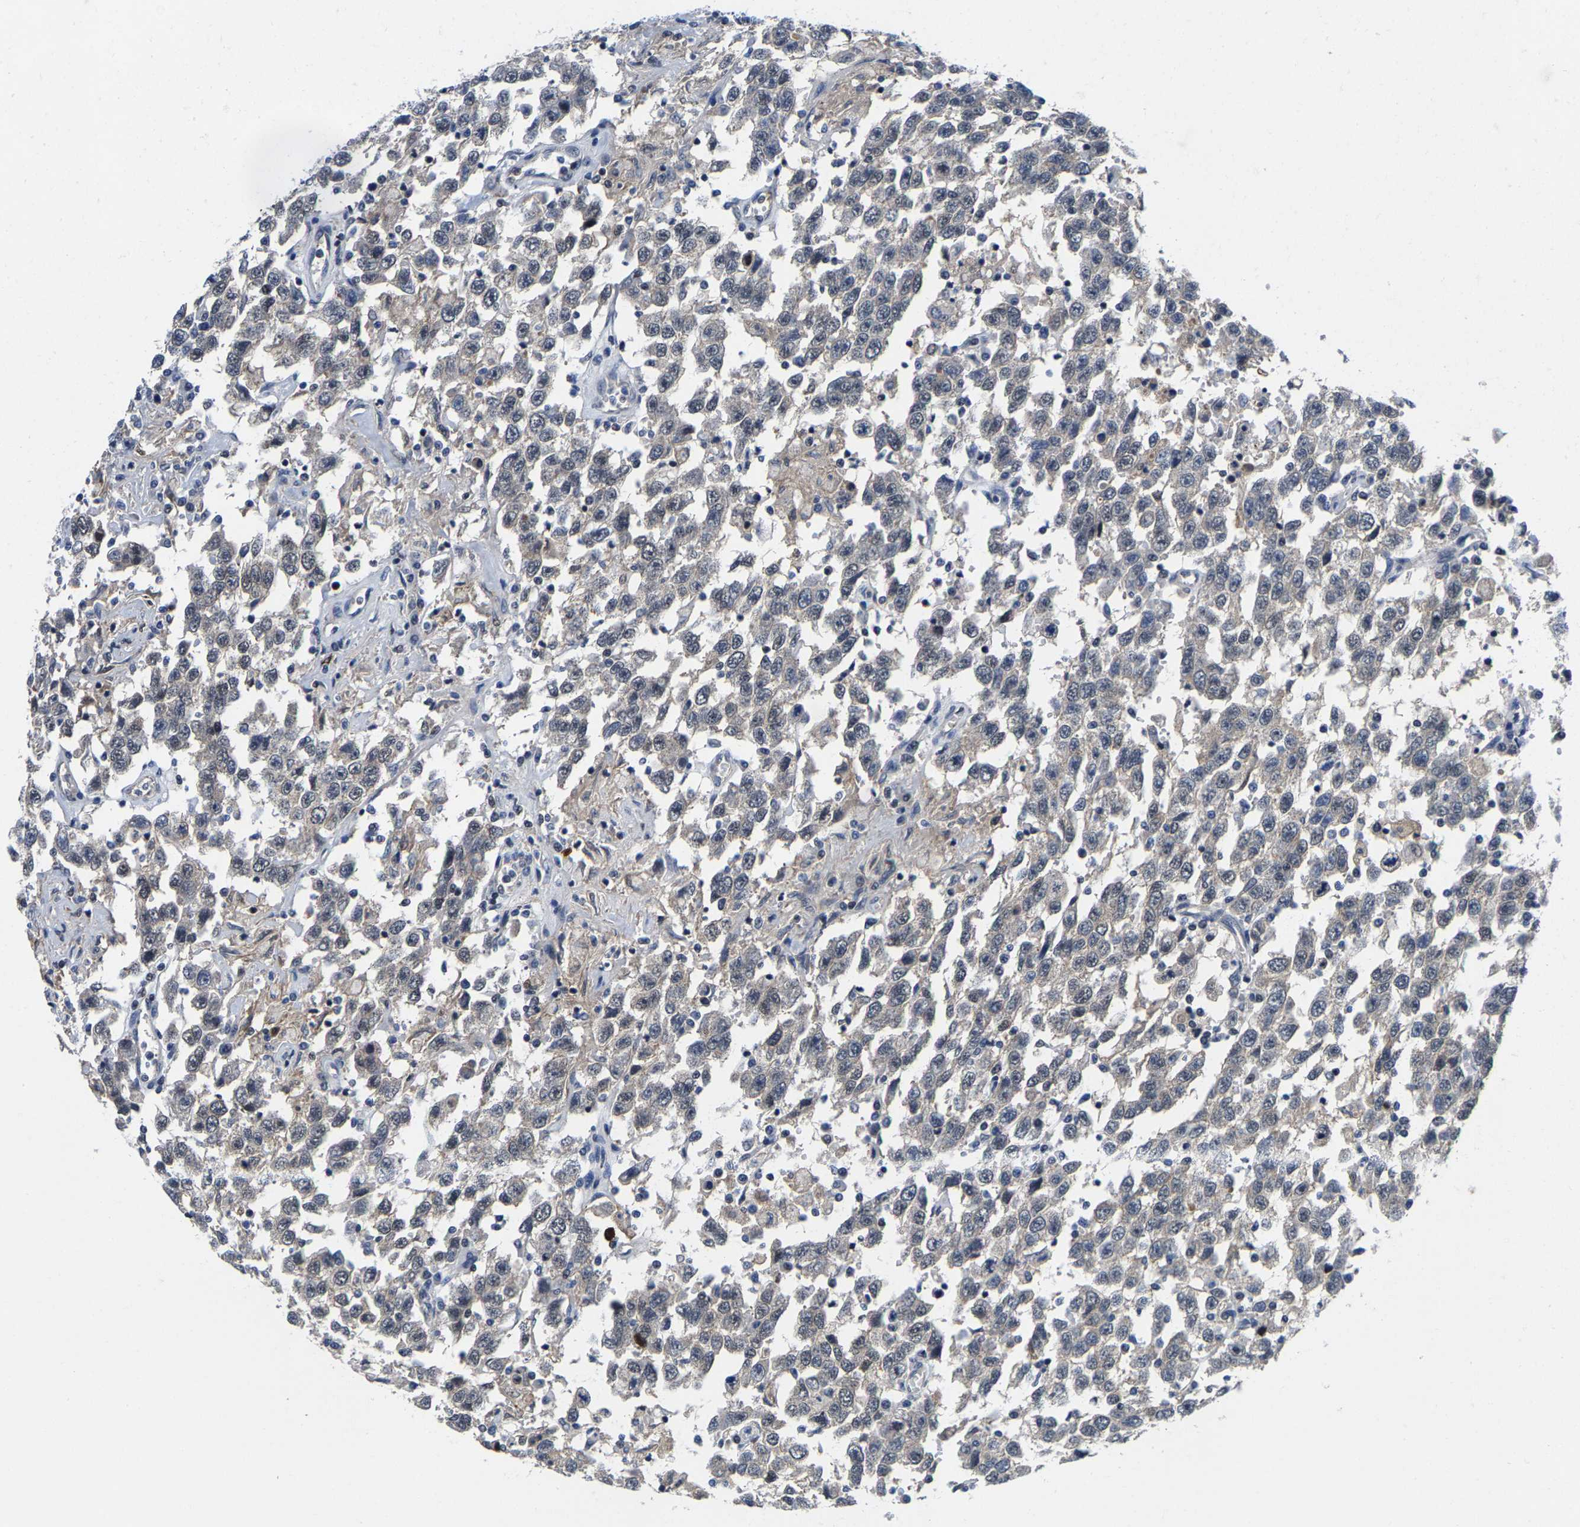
{"staining": {"intensity": "negative", "quantity": "none", "location": "none"}, "tissue": "testis cancer", "cell_type": "Tumor cells", "image_type": "cancer", "snomed": [{"axis": "morphology", "description": "Seminoma, NOS"}, {"axis": "topography", "description": "Testis"}], "caption": "A histopathology image of human testis seminoma is negative for staining in tumor cells.", "gene": "GTPBP10", "patient": {"sex": "male", "age": 41}}